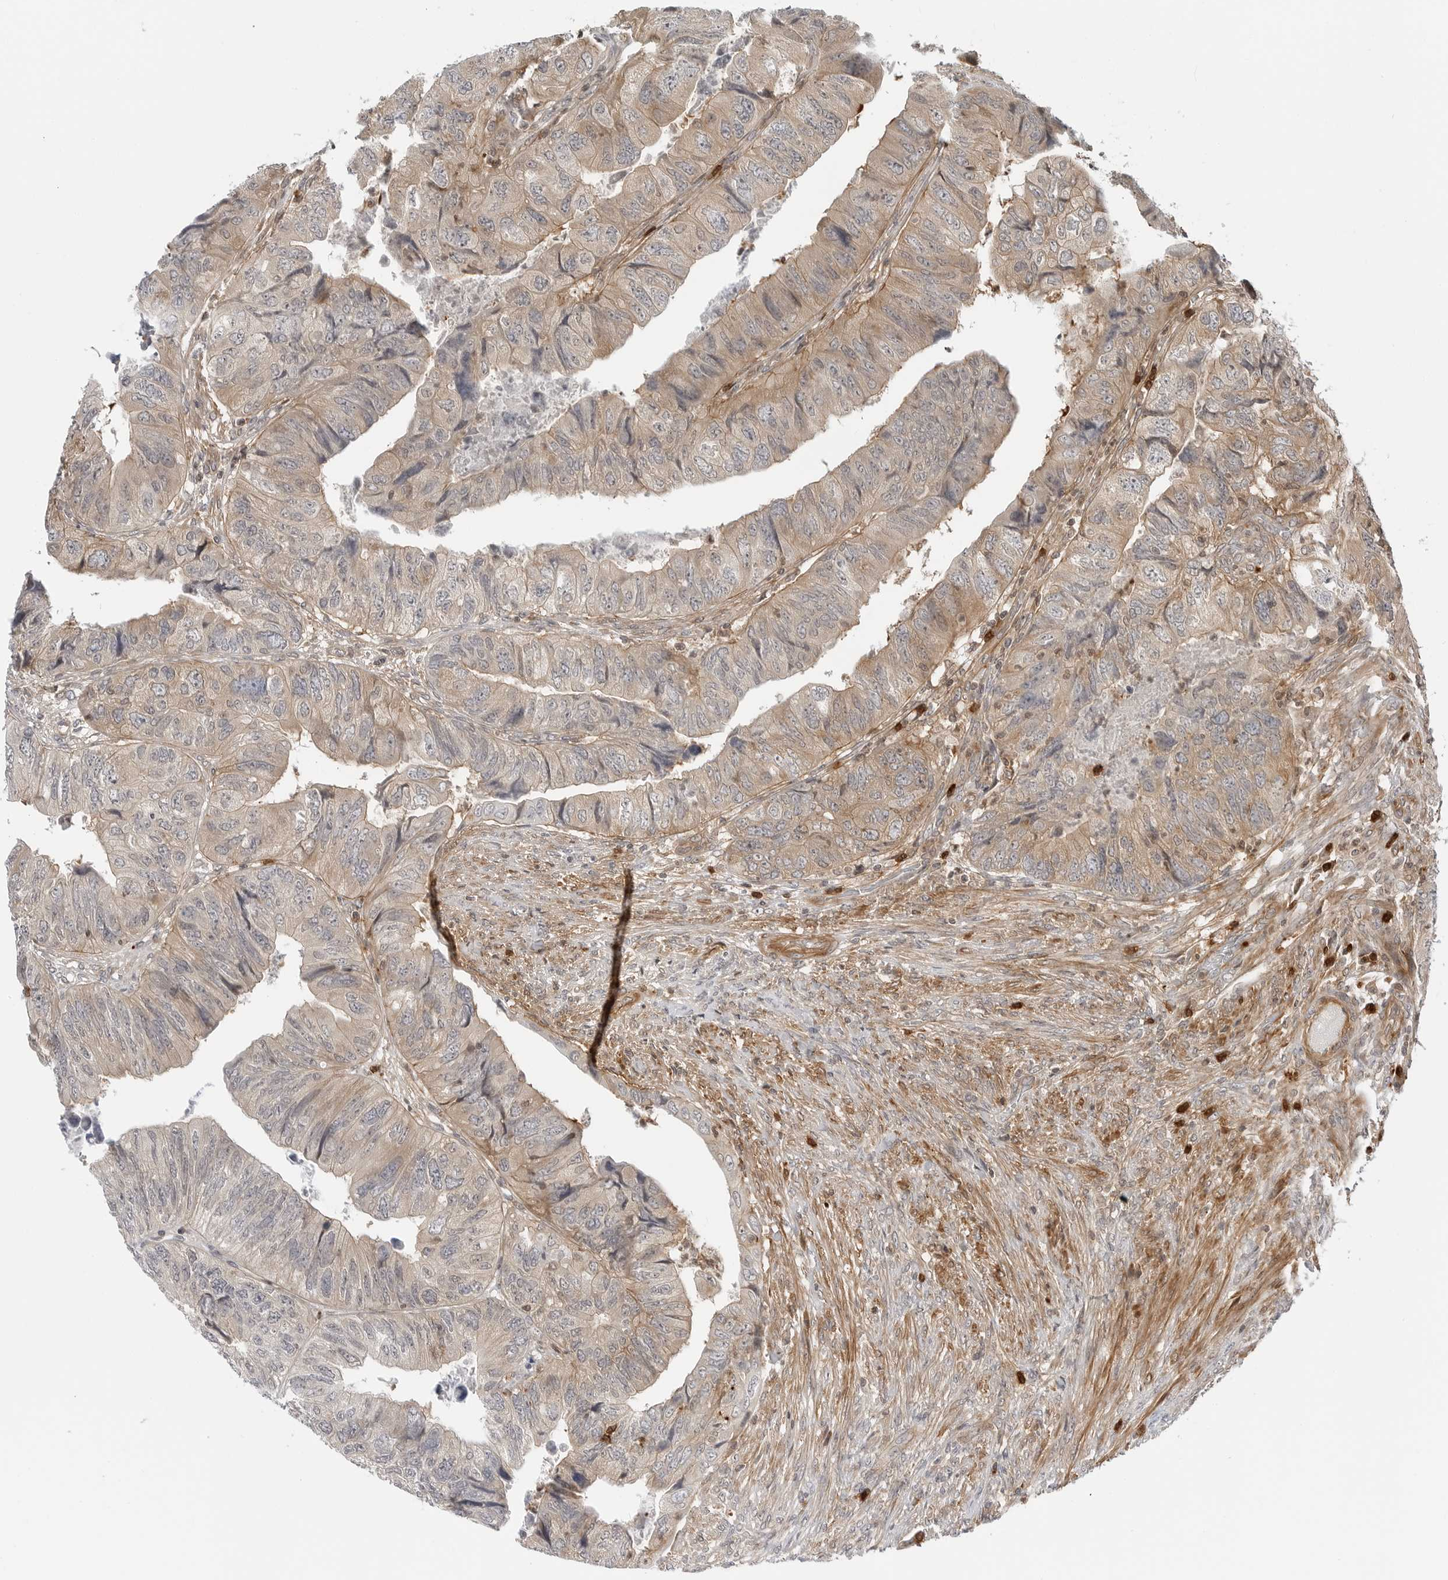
{"staining": {"intensity": "moderate", "quantity": "<25%", "location": "cytoplasmic/membranous"}, "tissue": "colorectal cancer", "cell_type": "Tumor cells", "image_type": "cancer", "snomed": [{"axis": "morphology", "description": "Adenocarcinoma, NOS"}, {"axis": "topography", "description": "Rectum"}], "caption": "This is an image of immunohistochemistry (IHC) staining of adenocarcinoma (colorectal), which shows moderate positivity in the cytoplasmic/membranous of tumor cells.", "gene": "STXBP3", "patient": {"sex": "male", "age": 63}}